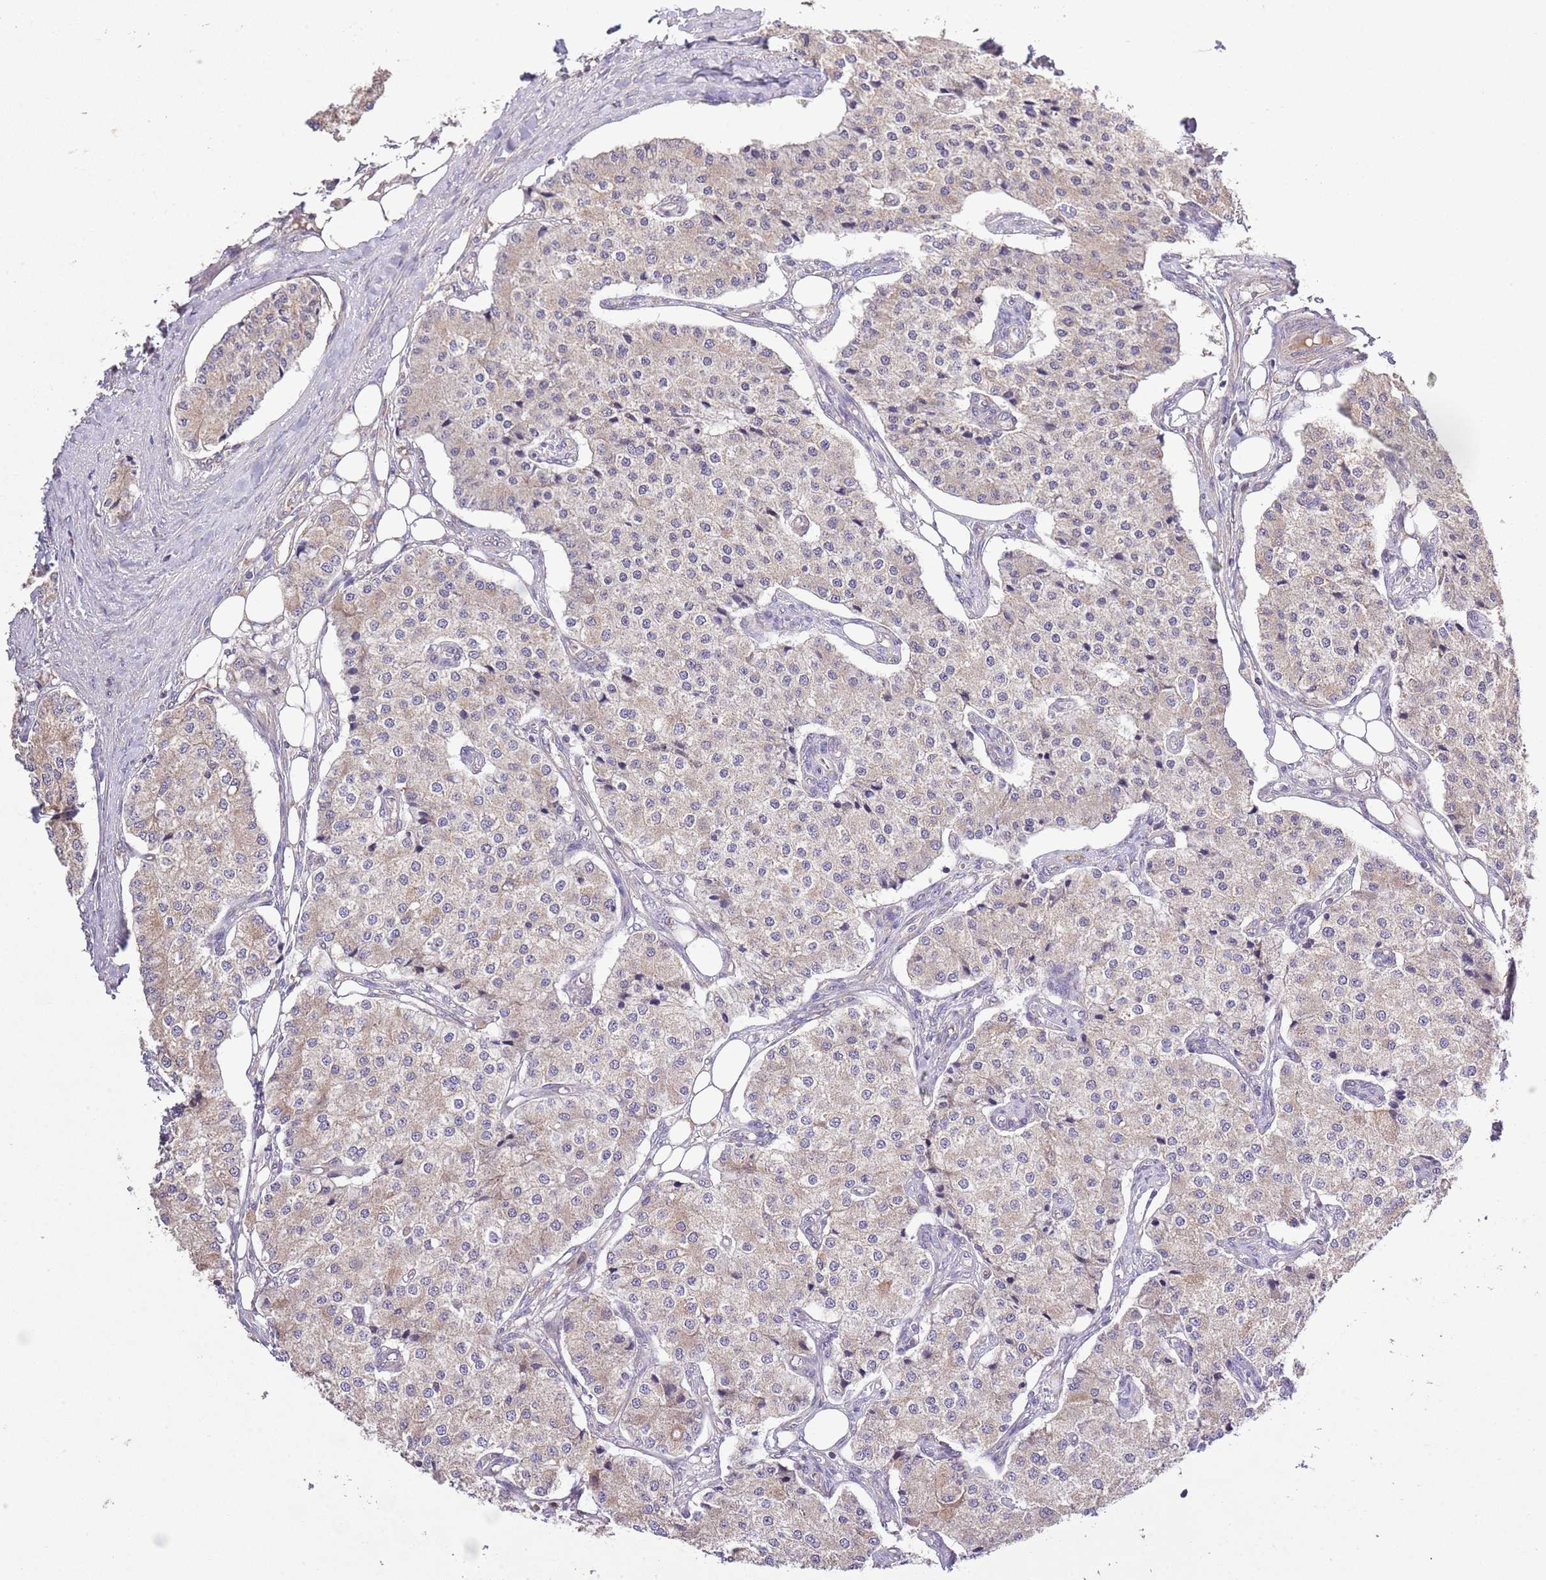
{"staining": {"intensity": "weak", "quantity": "25%-75%", "location": "cytoplasmic/membranous"}, "tissue": "carcinoid", "cell_type": "Tumor cells", "image_type": "cancer", "snomed": [{"axis": "morphology", "description": "Carcinoid, malignant, NOS"}, {"axis": "topography", "description": "Colon"}], "caption": "Immunohistochemical staining of human carcinoid (malignant) demonstrates weak cytoplasmic/membranous protein expression in approximately 25%-75% of tumor cells.", "gene": "MFNG", "patient": {"sex": "female", "age": 52}}